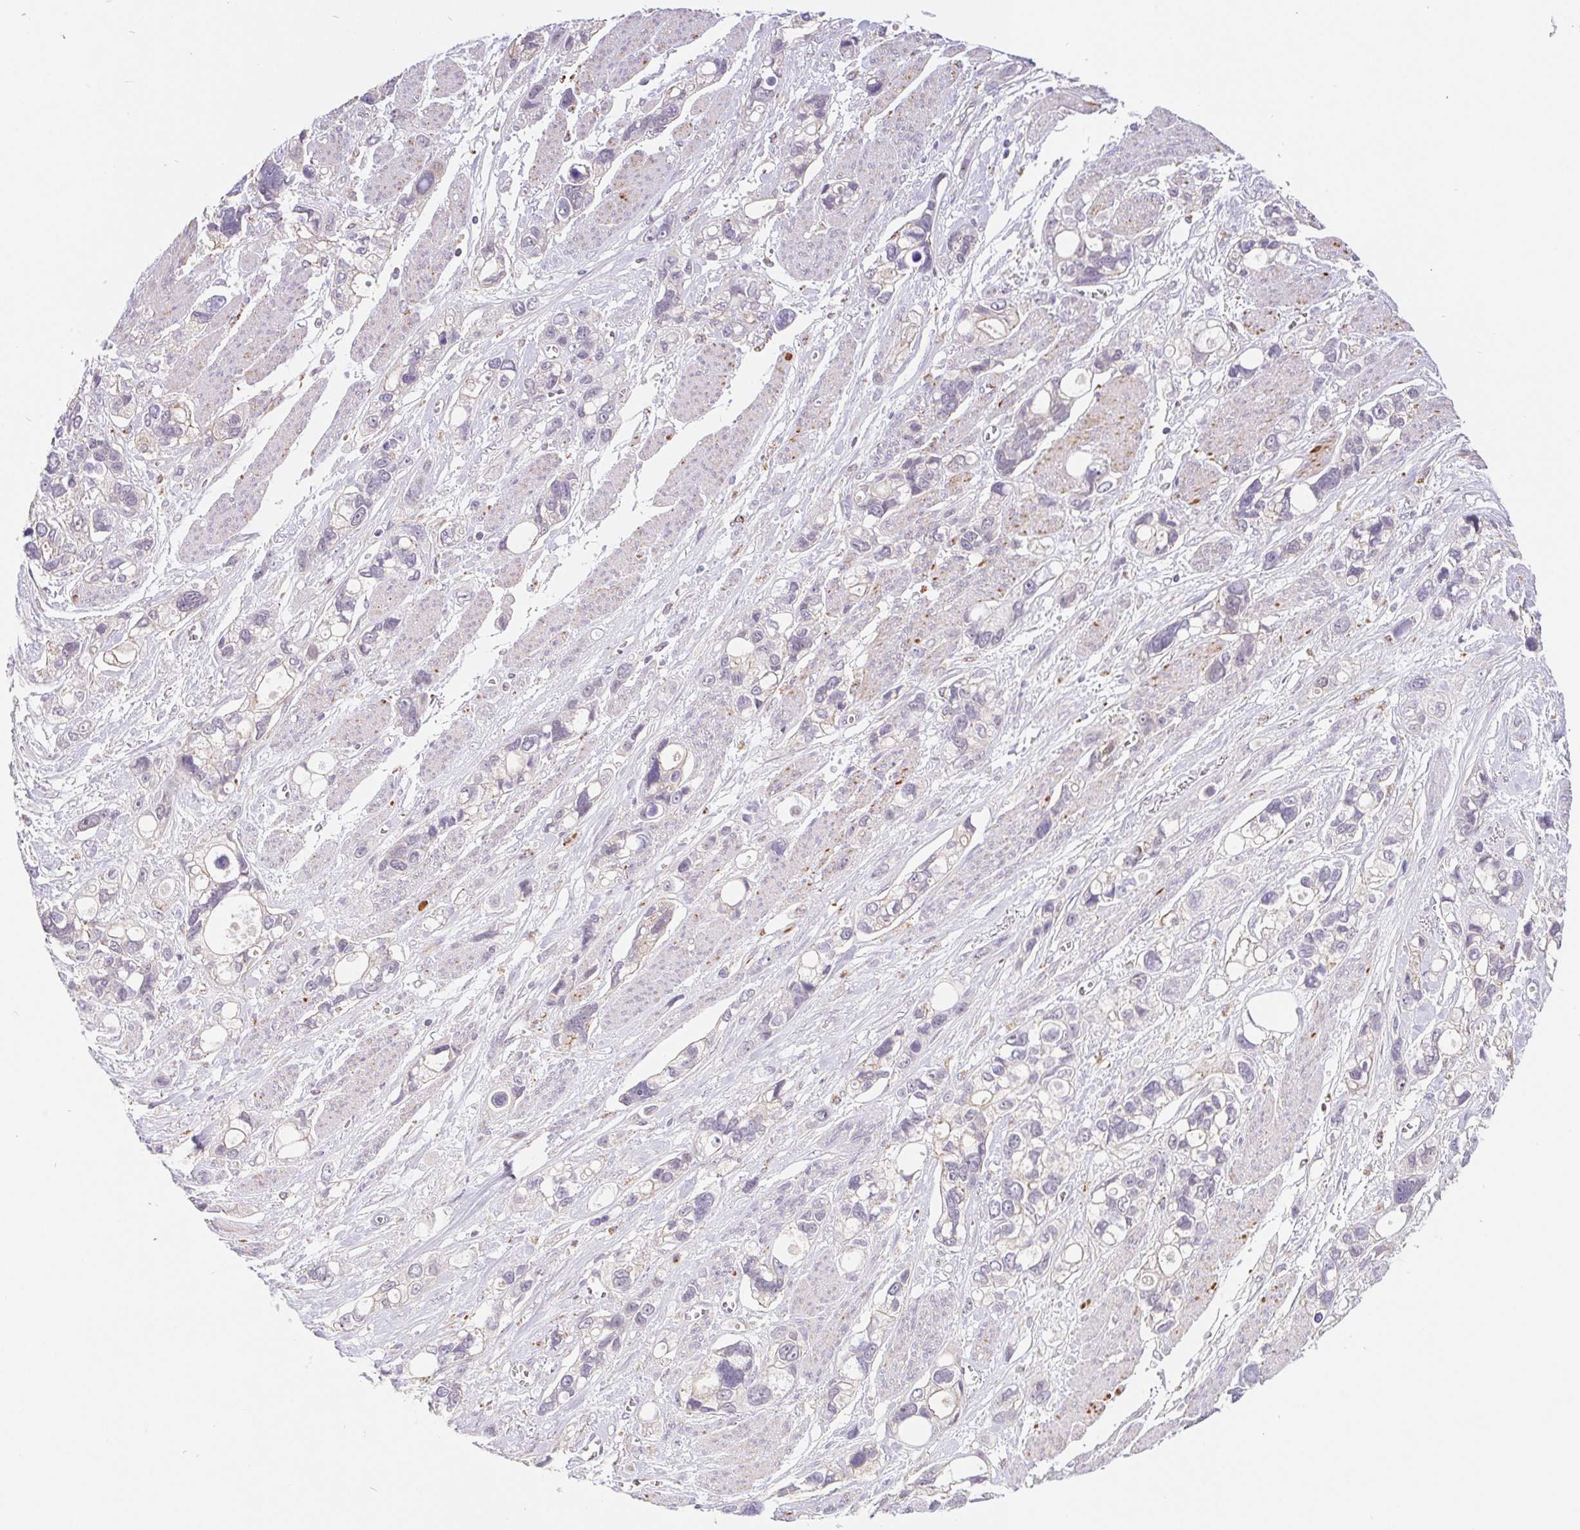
{"staining": {"intensity": "negative", "quantity": "none", "location": "none"}, "tissue": "stomach cancer", "cell_type": "Tumor cells", "image_type": "cancer", "snomed": [{"axis": "morphology", "description": "Adenocarcinoma, NOS"}, {"axis": "topography", "description": "Stomach, upper"}], "caption": "A high-resolution image shows immunohistochemistry staining of stomach adenocarcinoma, which reveals no significant staining in tumor cells. (DAB (3,3'-diaminobenzidine) IHC, high magnification).", "gene": "EMC6", "patient": {"sex": "female", "age": 81}}